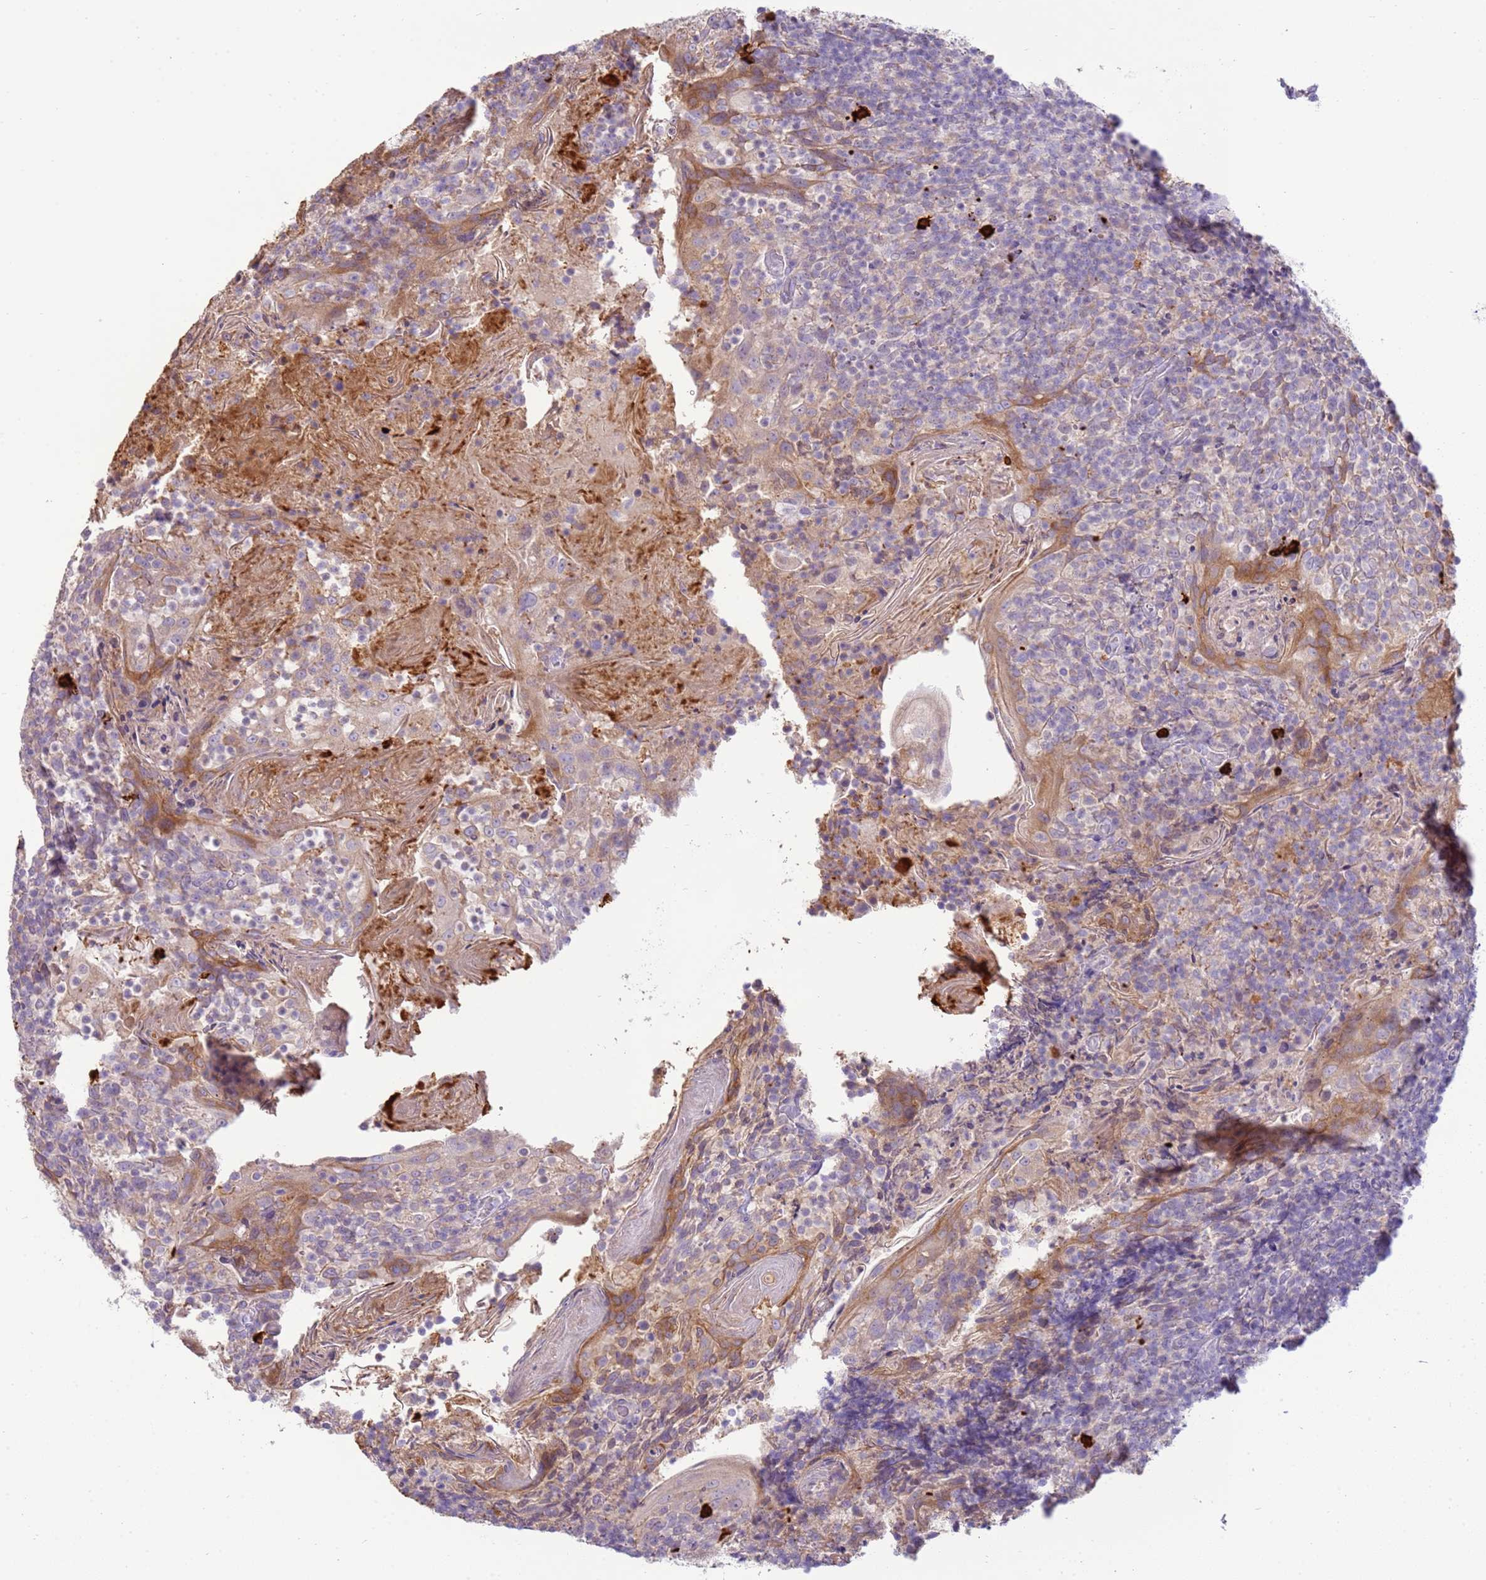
{"staining": {"intensity": "negative", "quantity": "none", "location": "none"}, "tissue": "tonsil", "cell_type": "Germinal center cells", "image_type": "normal", "snomed": [{"axis": "morphology", "description": "Normal tissue, NOS"}, {"axis": "topography", "description": "Tonsil"}], "caption": "A histopathology image of tonsil stained for a protein exhibits no brown staining in germinal center cells. (Immunohistochemistry (ihc), brightfield microscopy, high magnification).", "gene": "IL2RG", "patient": {"sex": "female", "age": 10}}